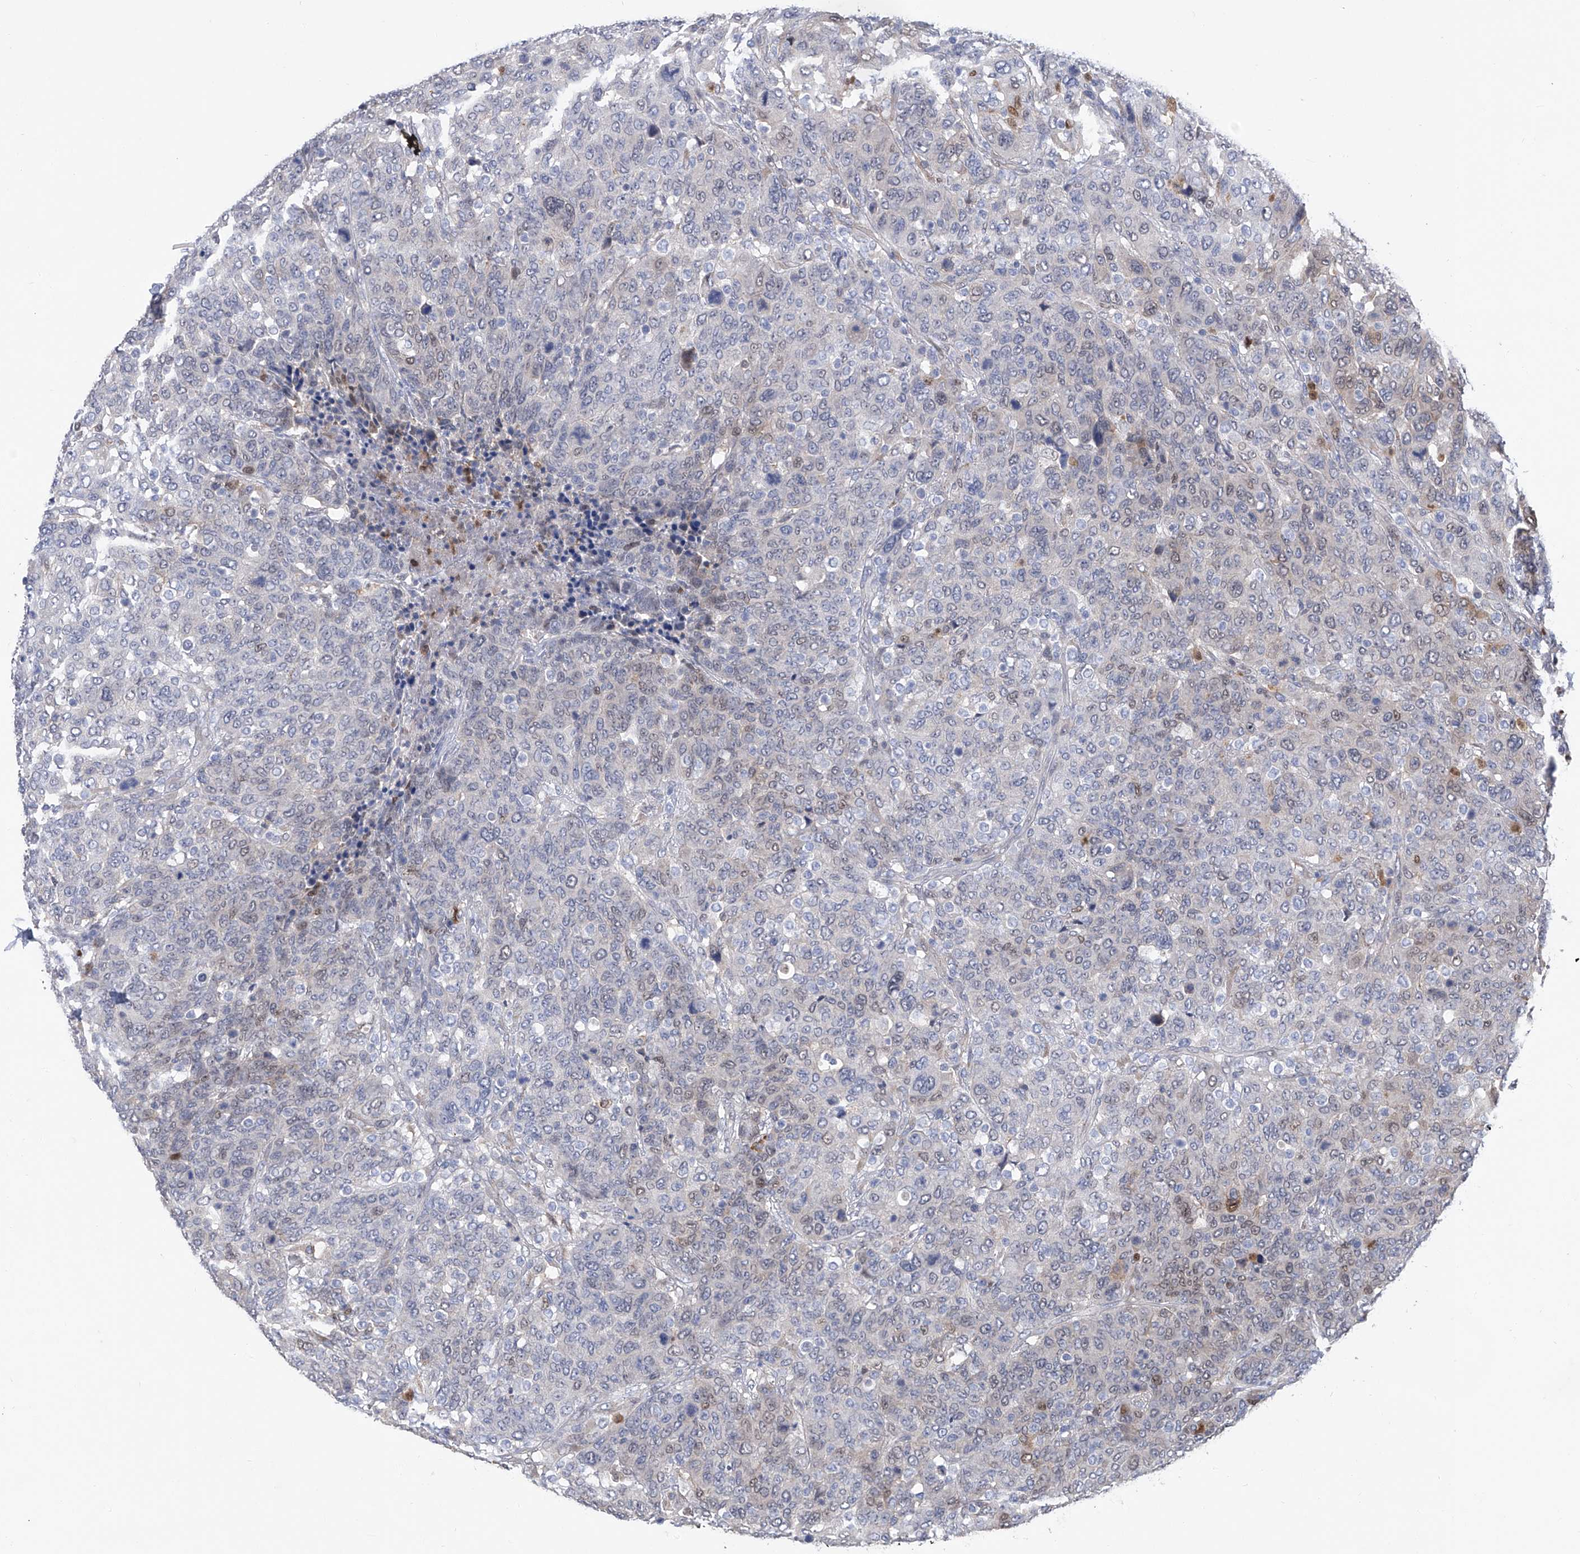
{"staining": {"intensity": "moderate", "quantity": "<25%", "location": "nuclear"}, "tissue": "breast cancer", "cell_type": "Tumor cells", "image_type": "cancer", "snomed": [{"axis": "morphology", "description": "Duct carcinoma"}, {"axis": "topography", "description": "Breast"}], "caption": "A low amount of moderate nuclear expression is identified in approximately <25% of tumor cells in breast cancer tissue.", "gene": "PHF20", "patient": {"sex": "female", "age": 37}}